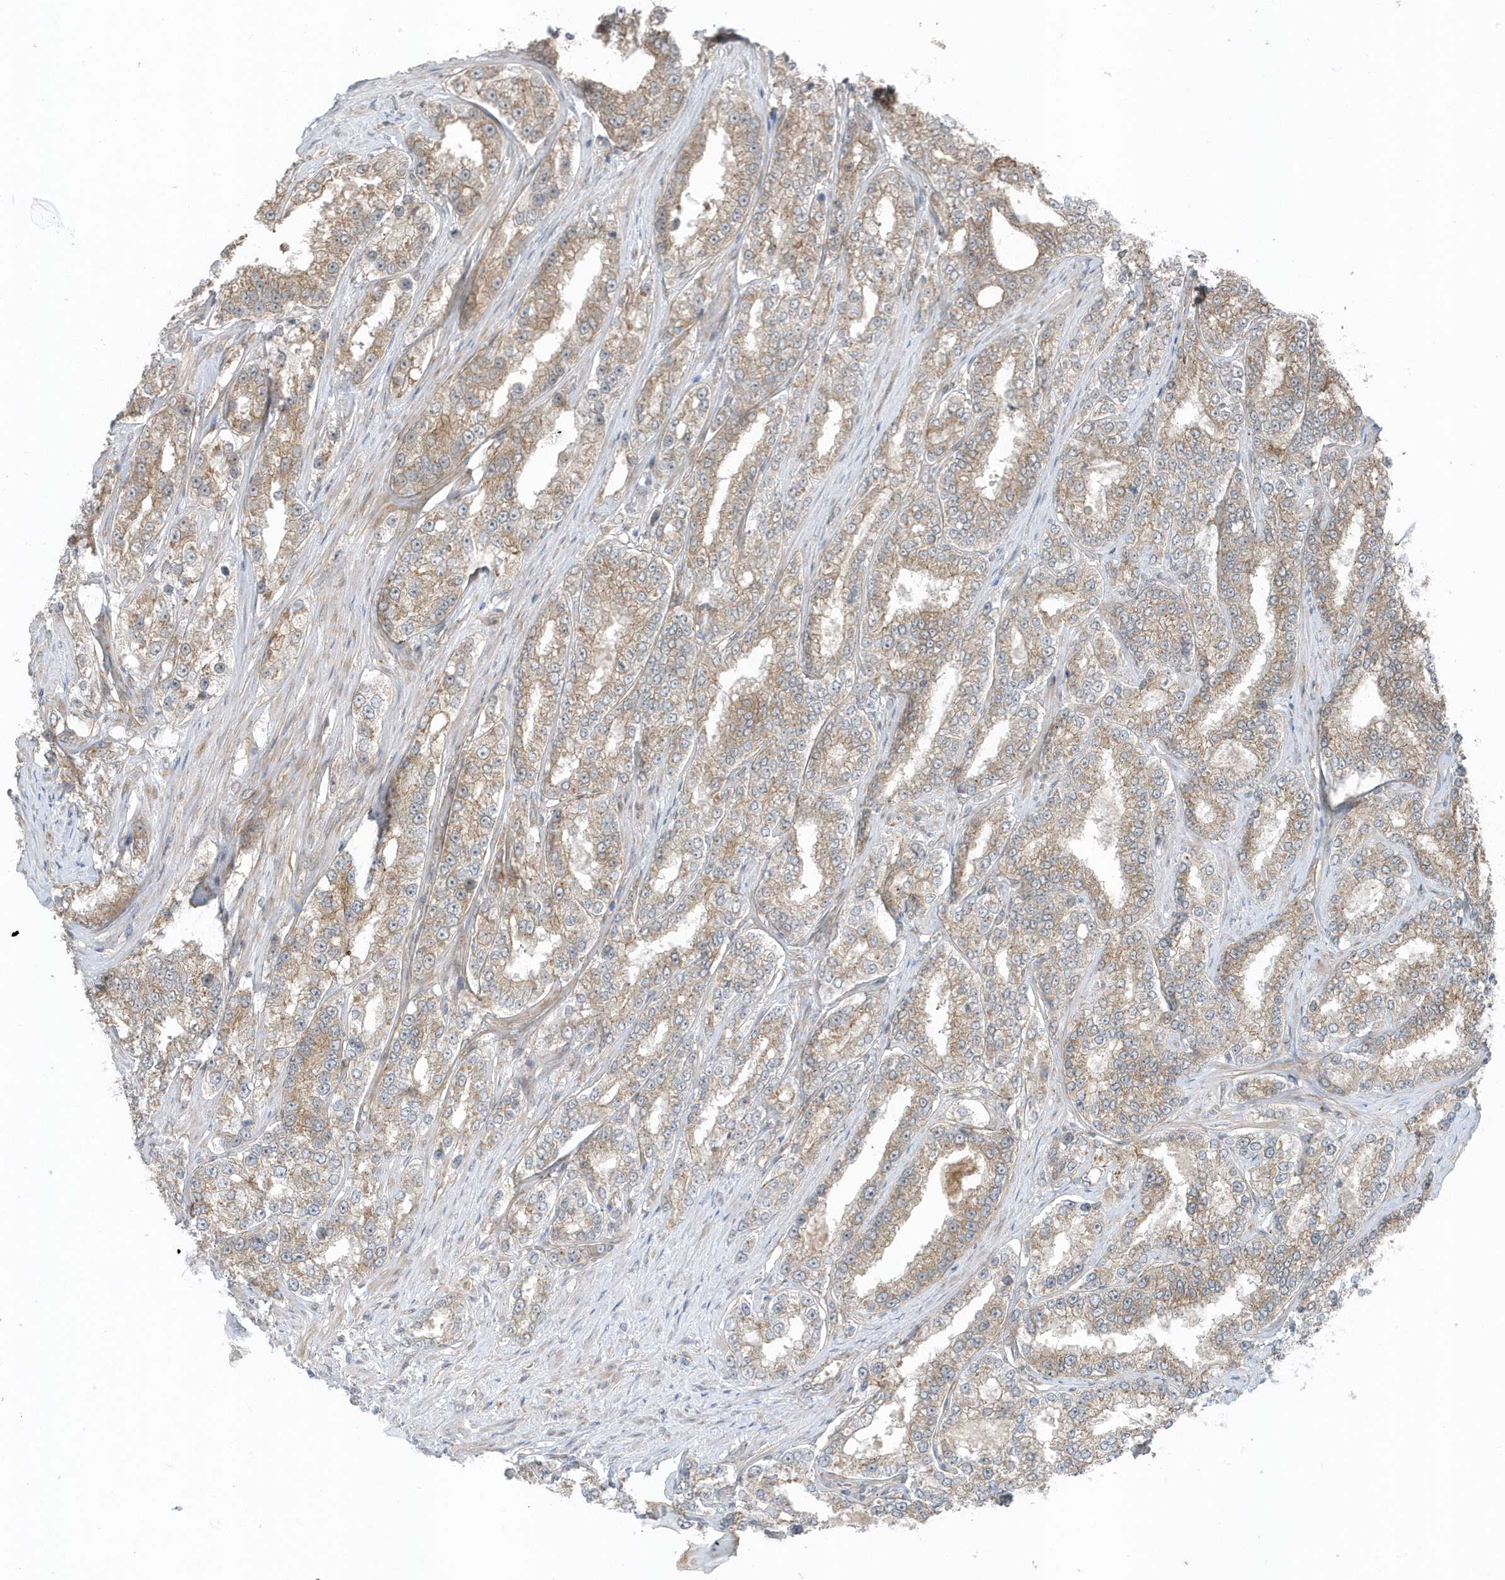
{"staining": {"intensity": "weak", "quantity": "25%-75%", "location": "cytoplasmic/membranous"}, "tissue": "prostate cancer", "cell_type": "Tumor cells", "image_type": "cancer", "snomed": [{"axis": "morphology", "description": "Normal tissue, NOS"}, {"axis": "morphology", "description": "Adenocarcinoma, High grade"}, {"axis": "topography", "description": "Prostate"}], "caption": "Immunohistochemistry (IHC) staining of prostate cancer, which reveals low levels of weak cytoplasmic/membranous staining in about 25%-75% of tumor cells indicating weak cytoplasmic/membranous protein staining. The staining was performed using DAB (3,3'-diaminobenzidine) (brown) for protein detection and nuclei were counterstained in hematoxylin (blue).", "gene": "PARD3B", "patient": {"sex": "male", "age": 83}}